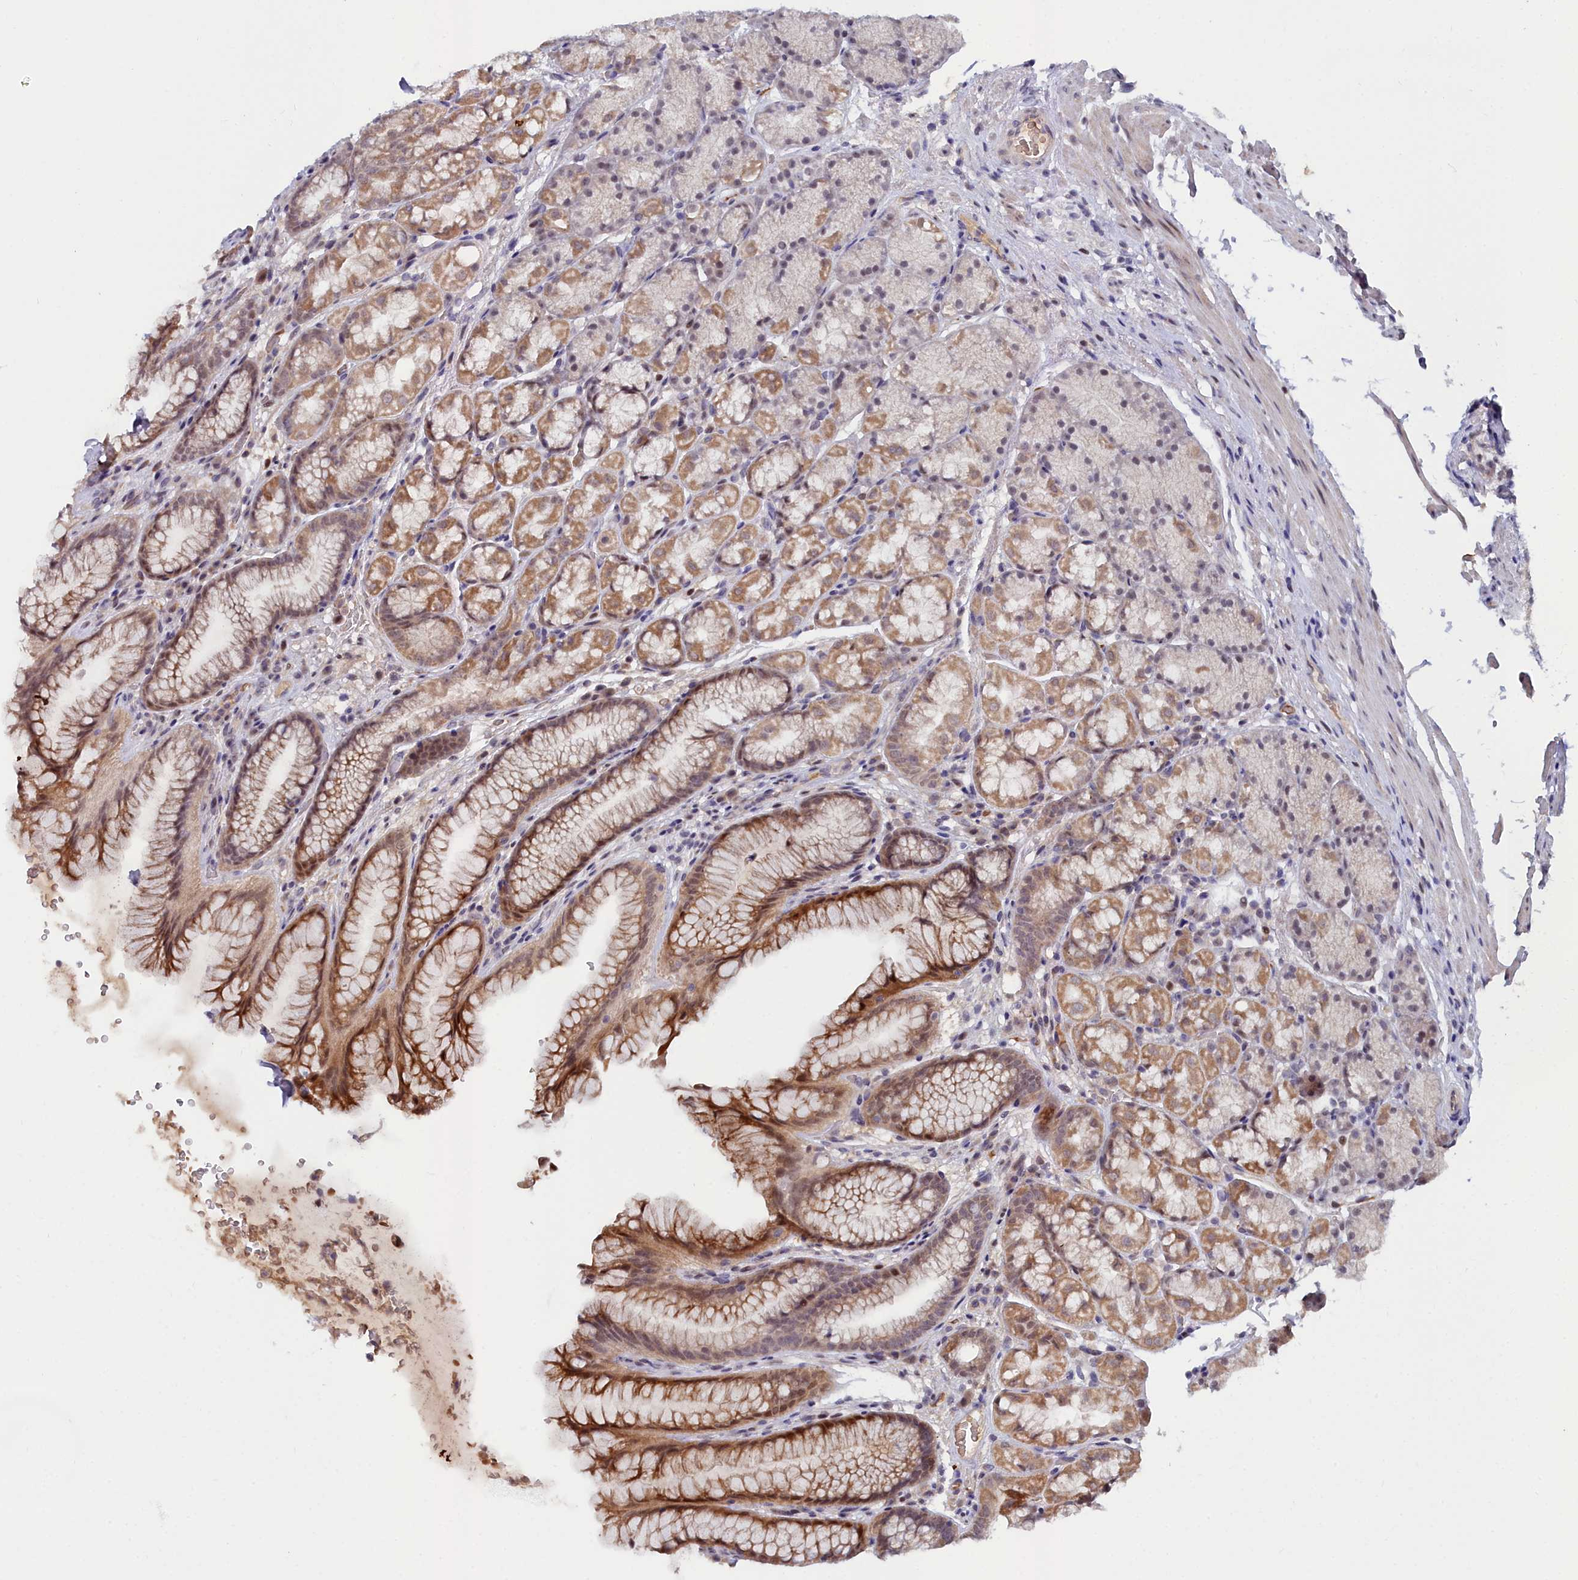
{"staining": {"intensity": "moderate", "quantity": ">75%", "location": "cytoplasmic/membranous,nuclear"}, "tissue": "stomach", "cell_type": "Glandular cells", "image_type": "normal", "snomed": [{"axis": "morphology", "description": "Normal tissue, NOS"}, {"axis": "topography", "description": "Stomach"}], "caption": "Immunohistochemistry (IHC) of normal human stomach demonstrates medium levels of moderate cytoplasmic/membranous,nuclear positivity in approximately >75% of glandular cells.", "gene": "KCTD18", "patient": {"sex": "male", "age": 63}}